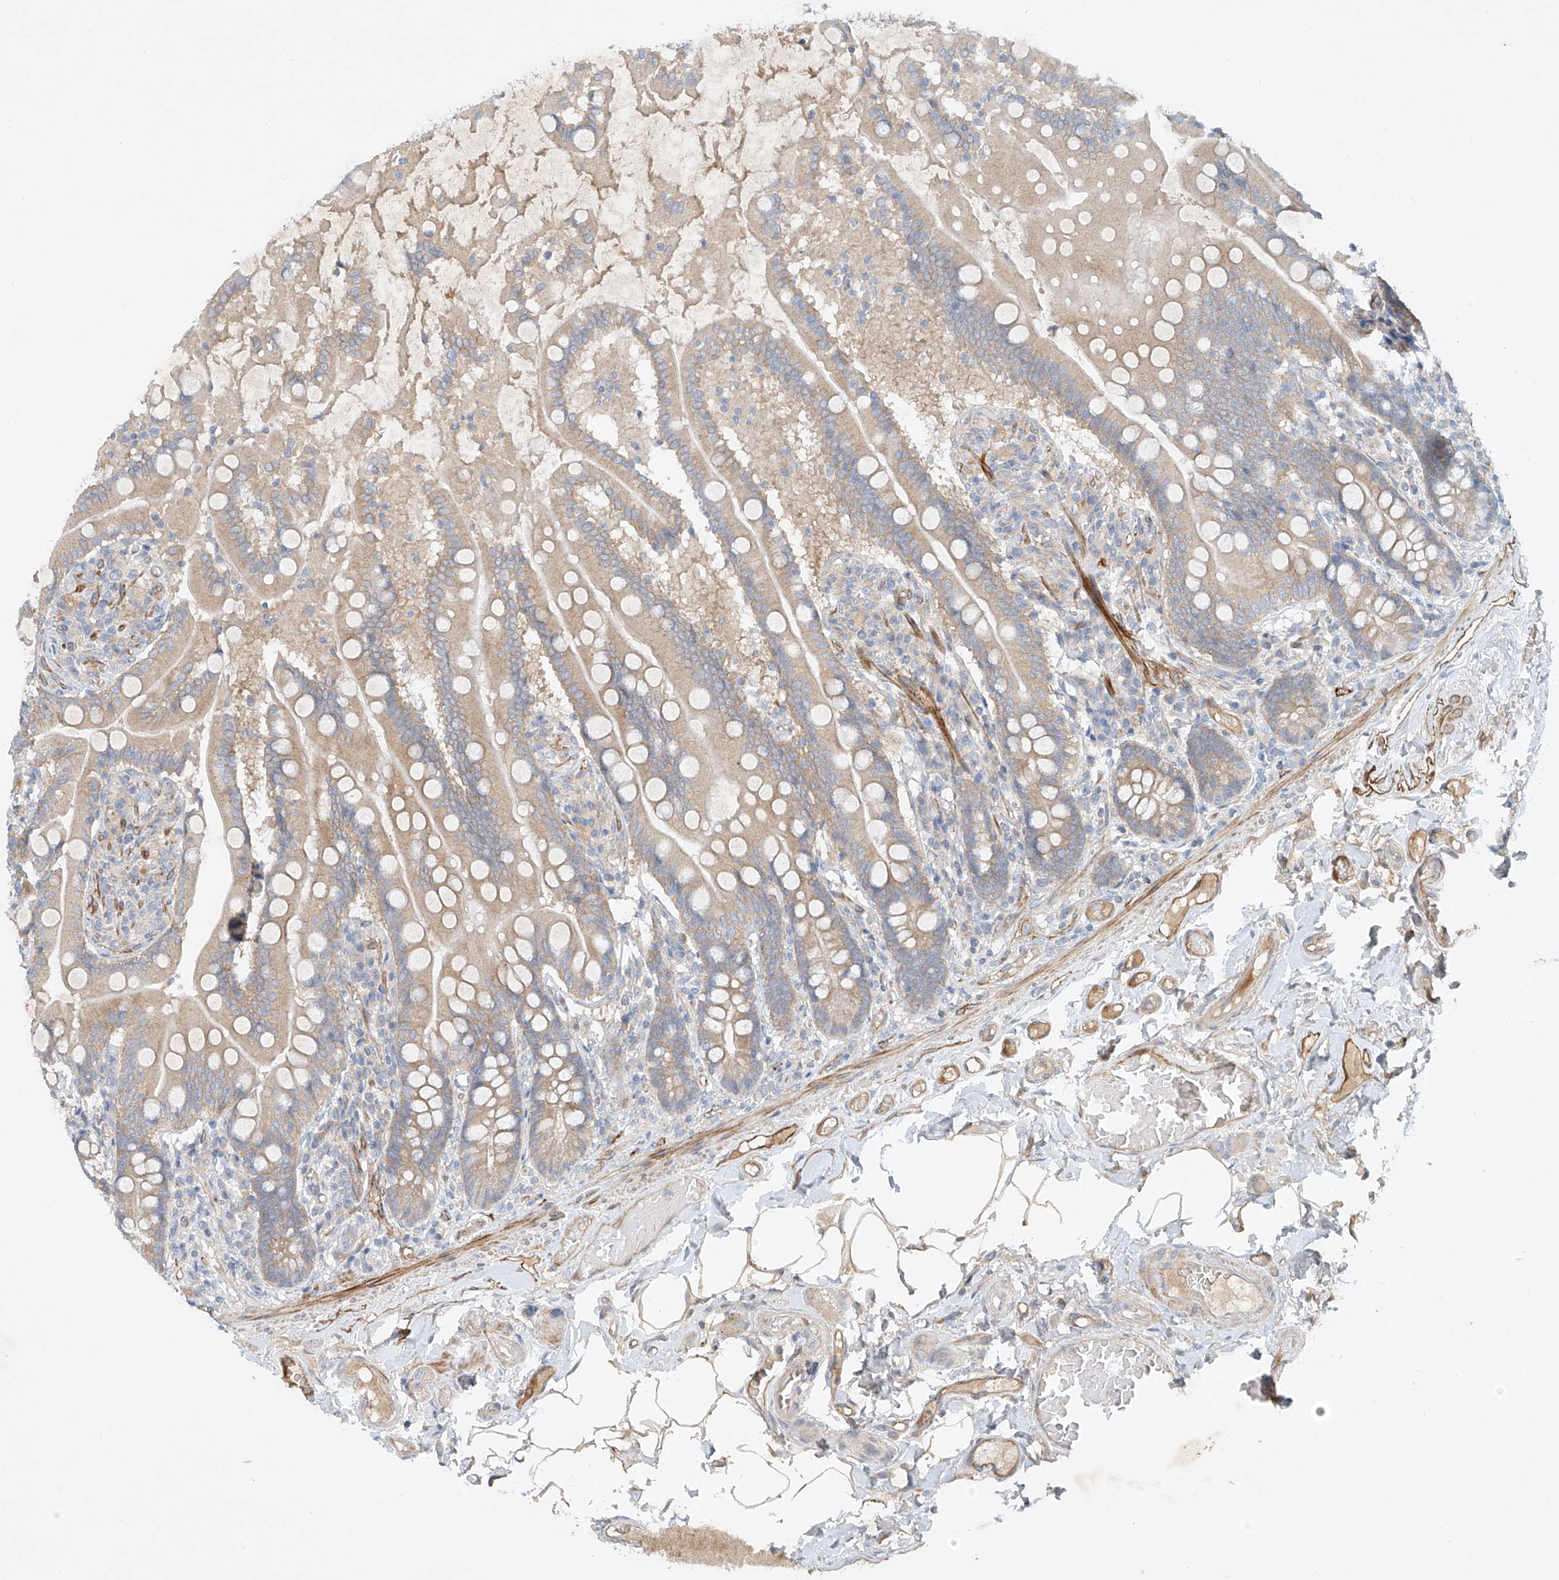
{"staining": {"intensity": "weak", "quantity": "<25%", "location": "cytoplasmic/membranous"}, "tissue": "small intestine", "cell_type": "Glandular cells", "image_type": "normal", "snomed": [{"axis": "morphology", "description": "Normal tissue, NOS"}, {"axis": "topography", "description": "Small intestine"}], "caption": "This is an immunohistochemistry (IHC) image of normal human small intestine. There is no staining in glandular cells.", "gene": "ENSG00000266202", "patient": {"sex": "female", "age": 64}}